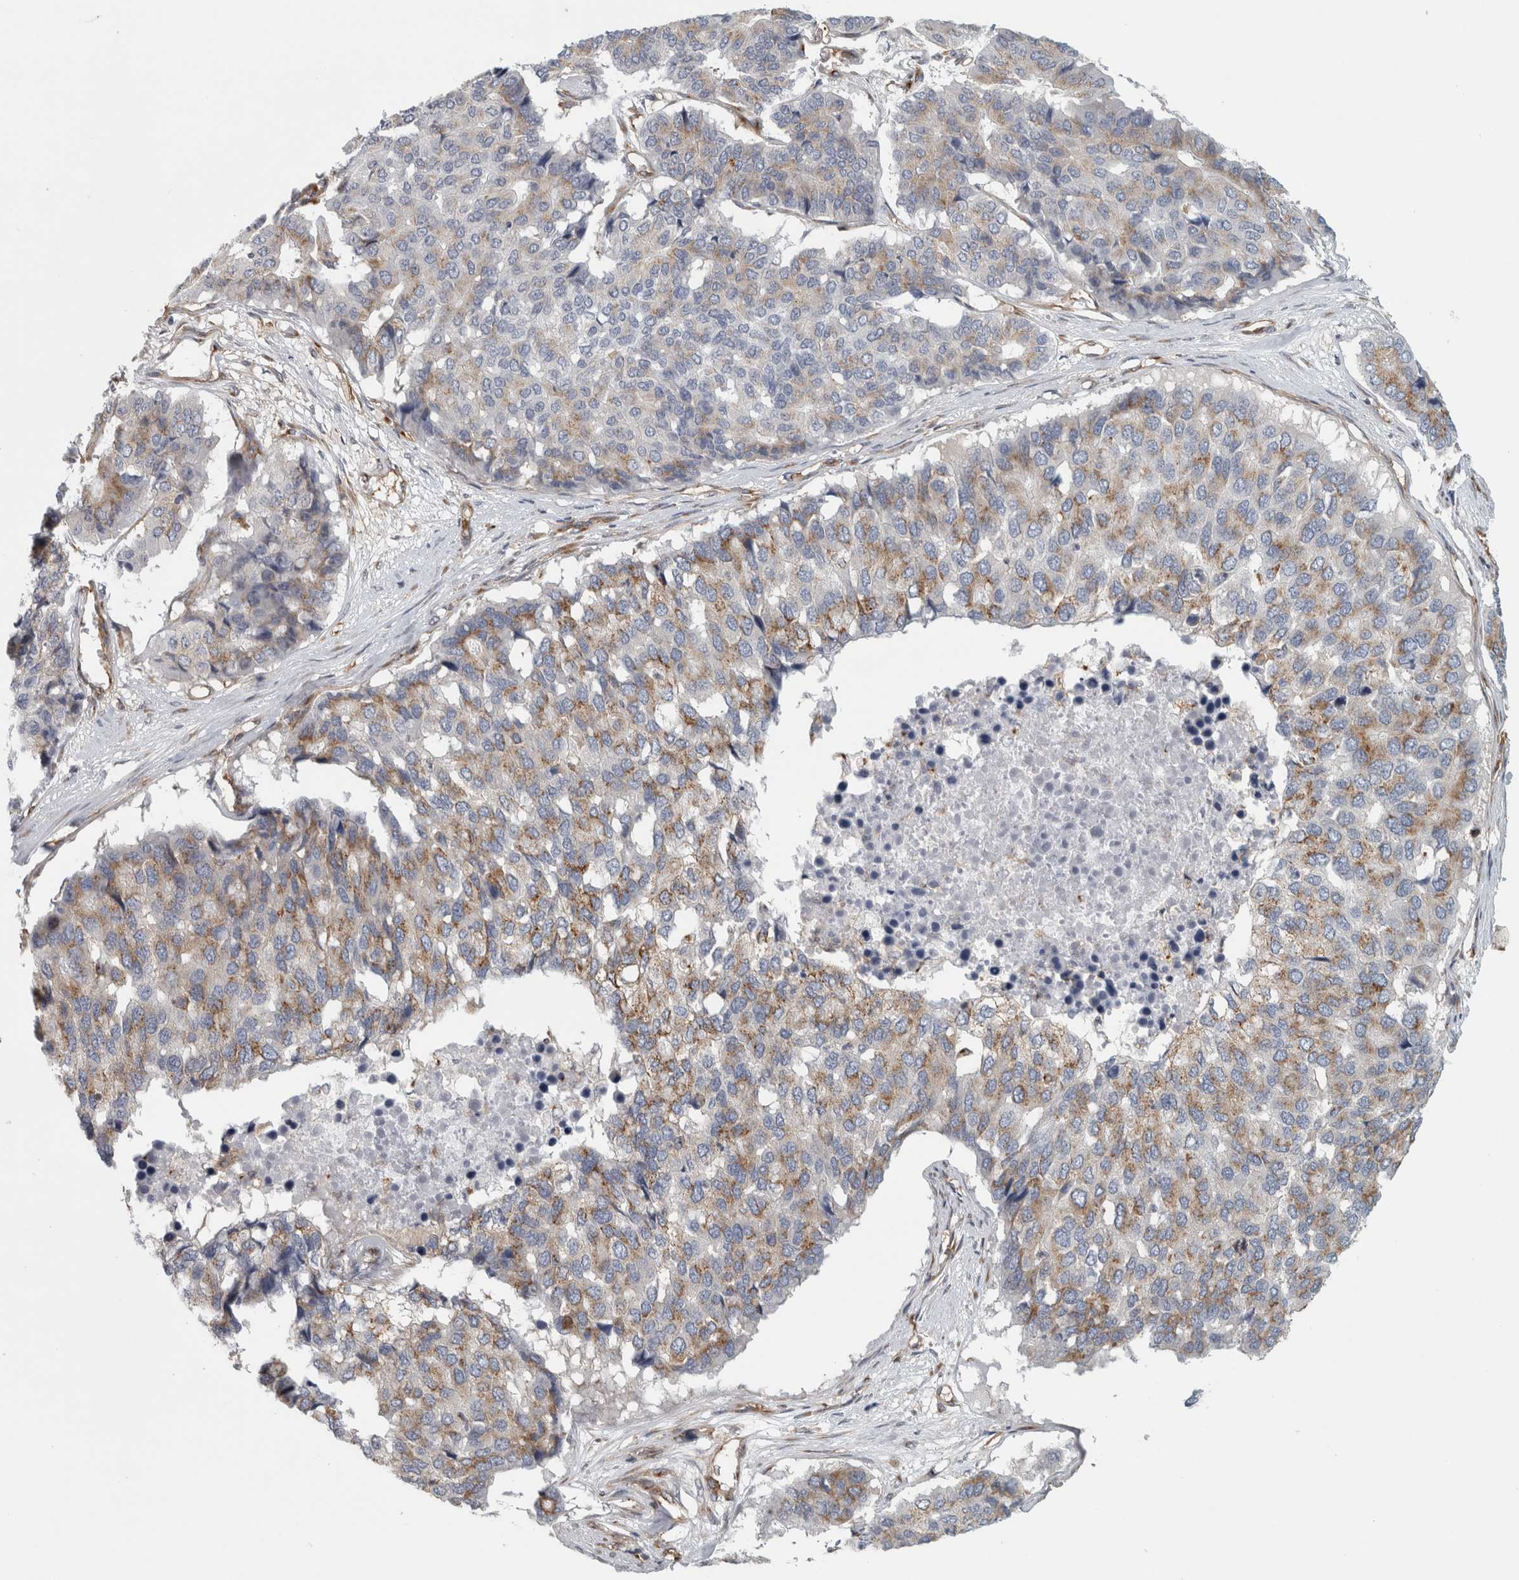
{"staining": {"intensity": "moderate", "quantity": ">75%", "location": "cytoplasmic/membranous"}, "tissue": "pancreatic cancer", "cell_type": "Tumor cells", "image_type": "cancer", "snomed": [{"axis": "morphology", "description": "Adenocarcinoma, NOS"}, {"axis": "topography", "description": "Pancreas"}], "caption": "Pancreatic adenocarcinoma stained for a protein (brown) demonstrates moderate cytoplasmic/membranous positive expression in about >75% of tumor cells.", "gene": "PEX6", "patient": {"sex": "male", "age": 50}}